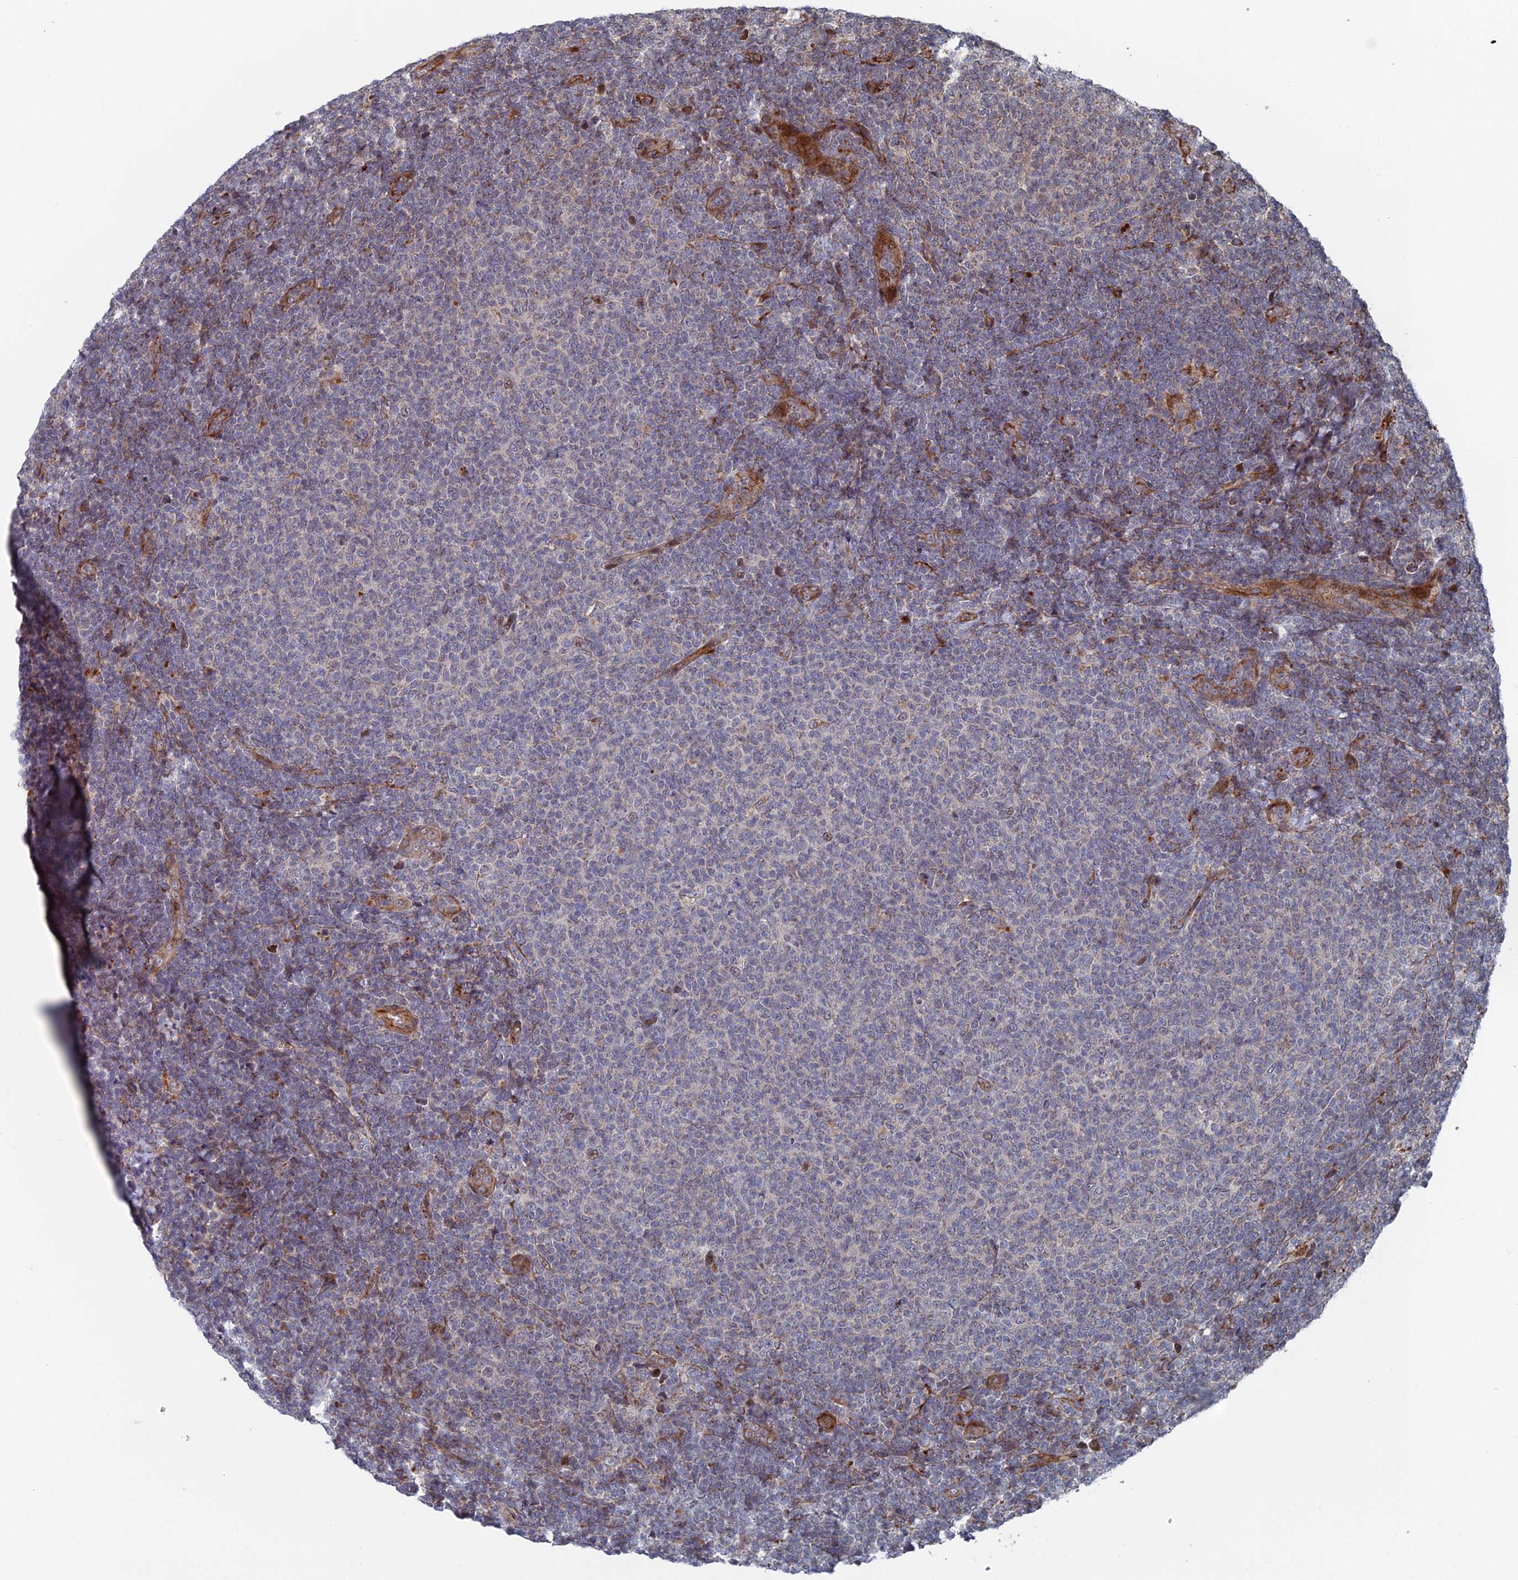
{"staining": {"intensity": "negative", "quantity": "none", "location": "none"}, "tissue": "lymphoma", "cell_type": "Tumor cells", "image_type": "cancer", "snomed": [{"axis": "morphology", "description": "Malignant lymphoma, non-Hodgkin's type, Low grade"}, {"axis": "topography", "description": "Lymph node"}], "caption": "A high-resolution histopathology image shows IHC staining of lymphoma, which displays no significant expression in tumor cells. (DAB IHC with hematoxylin counter stain).", "gene": "GTF2IRD1", "patient": {"sex": "male", "age": 66}}